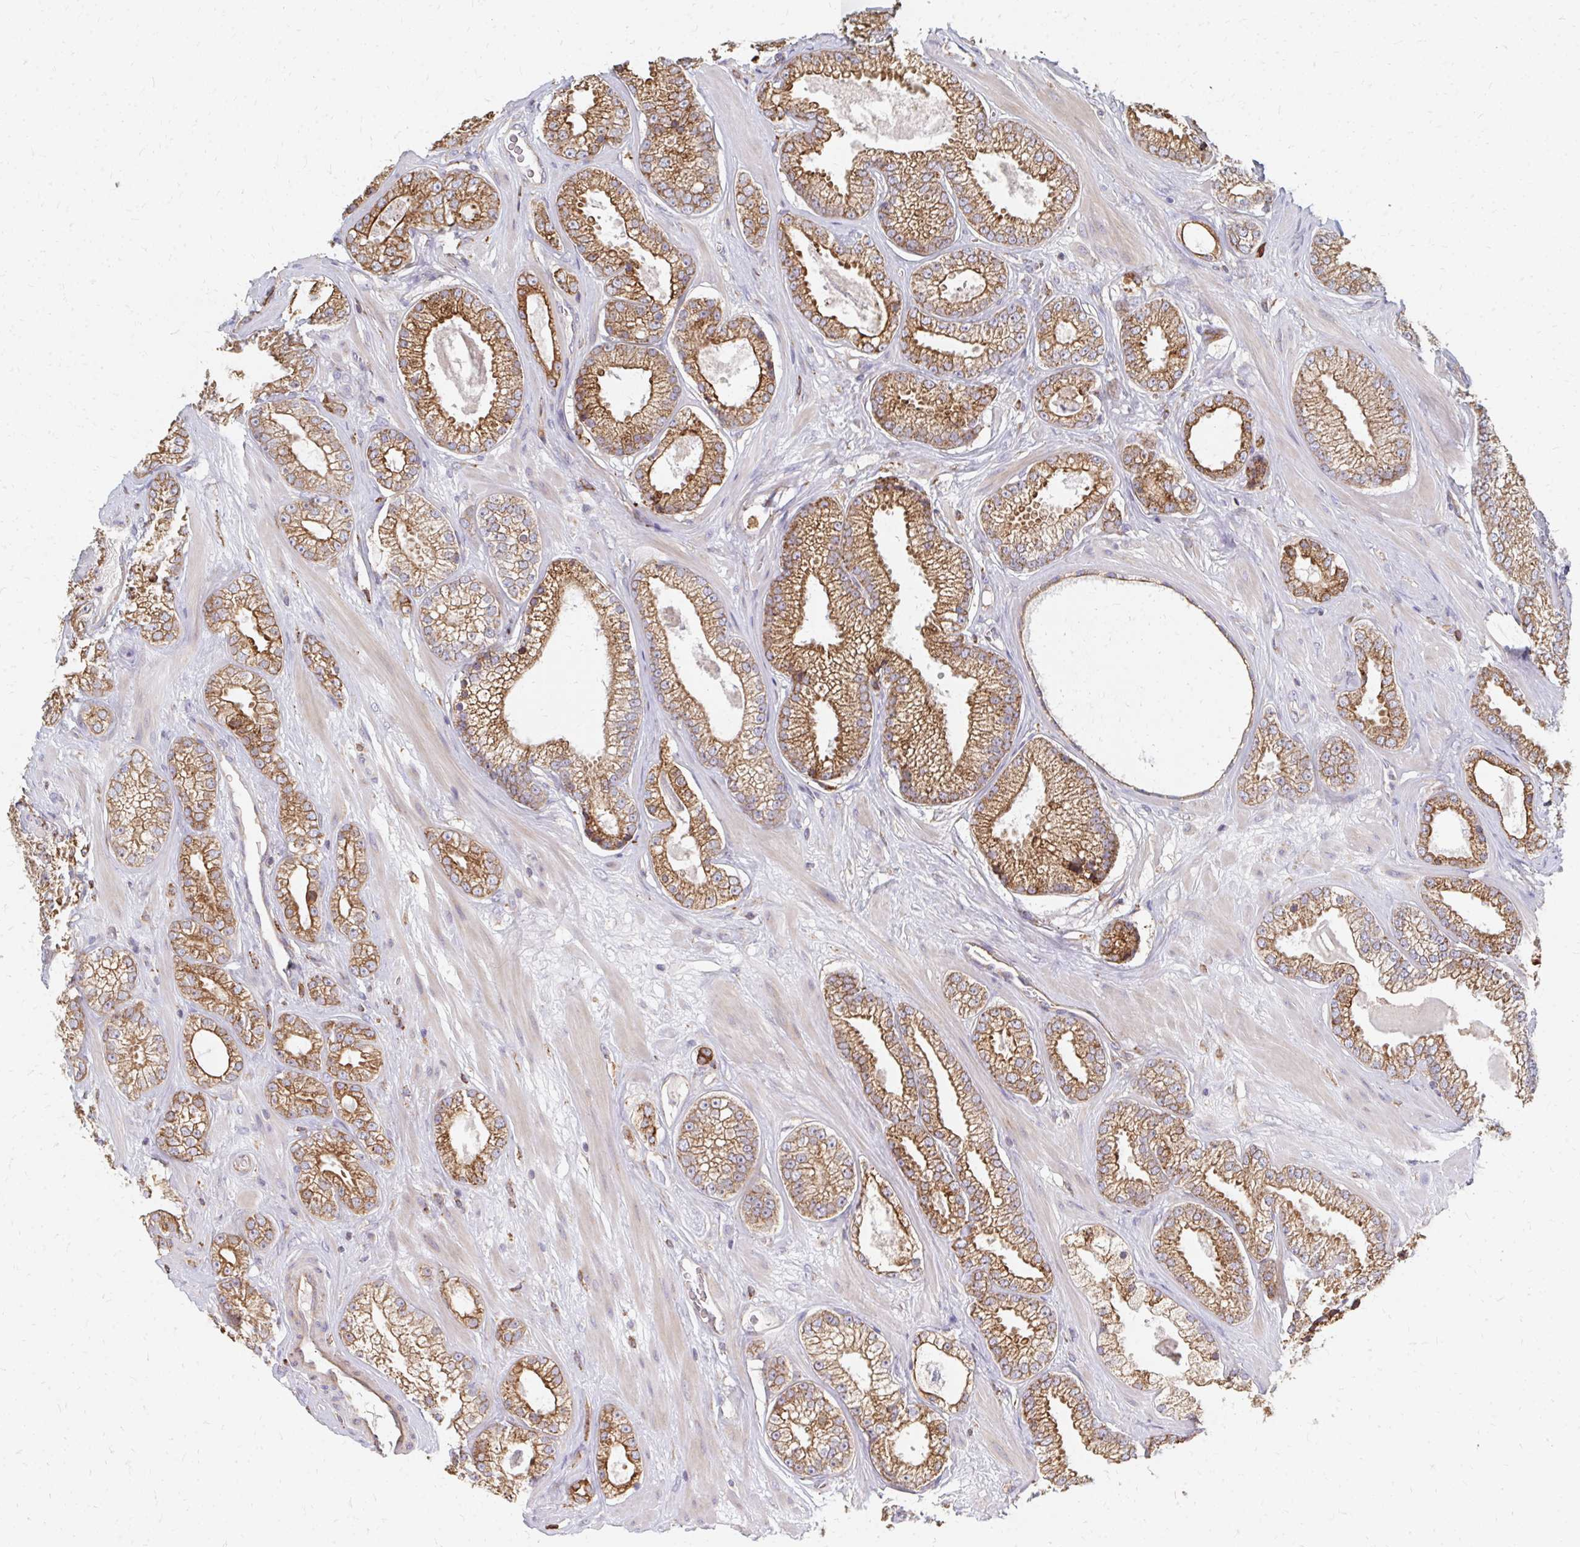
{"staining": {"intensity": "moderate", "quantity": ">75%", "location": "cytoplasmic/membranous"}, "tissue": "prostate cancer", "cell_type": "Tumor cells", "image_type": "cancer", "snomed": [{"axis": "morphology", "description": "Adenocarcinoma, High grade"}, {"axis": "topography", "description": "Prostate"}], "caption": "There is medium levels of moderate cytoplasmic/membranous staining in tumor cells of prostate cancer, as demonstrated by immunohistochemical staining (brown color).", "gene": "PPP1R13L", "patient": {"sex": "male", "age": 66}}